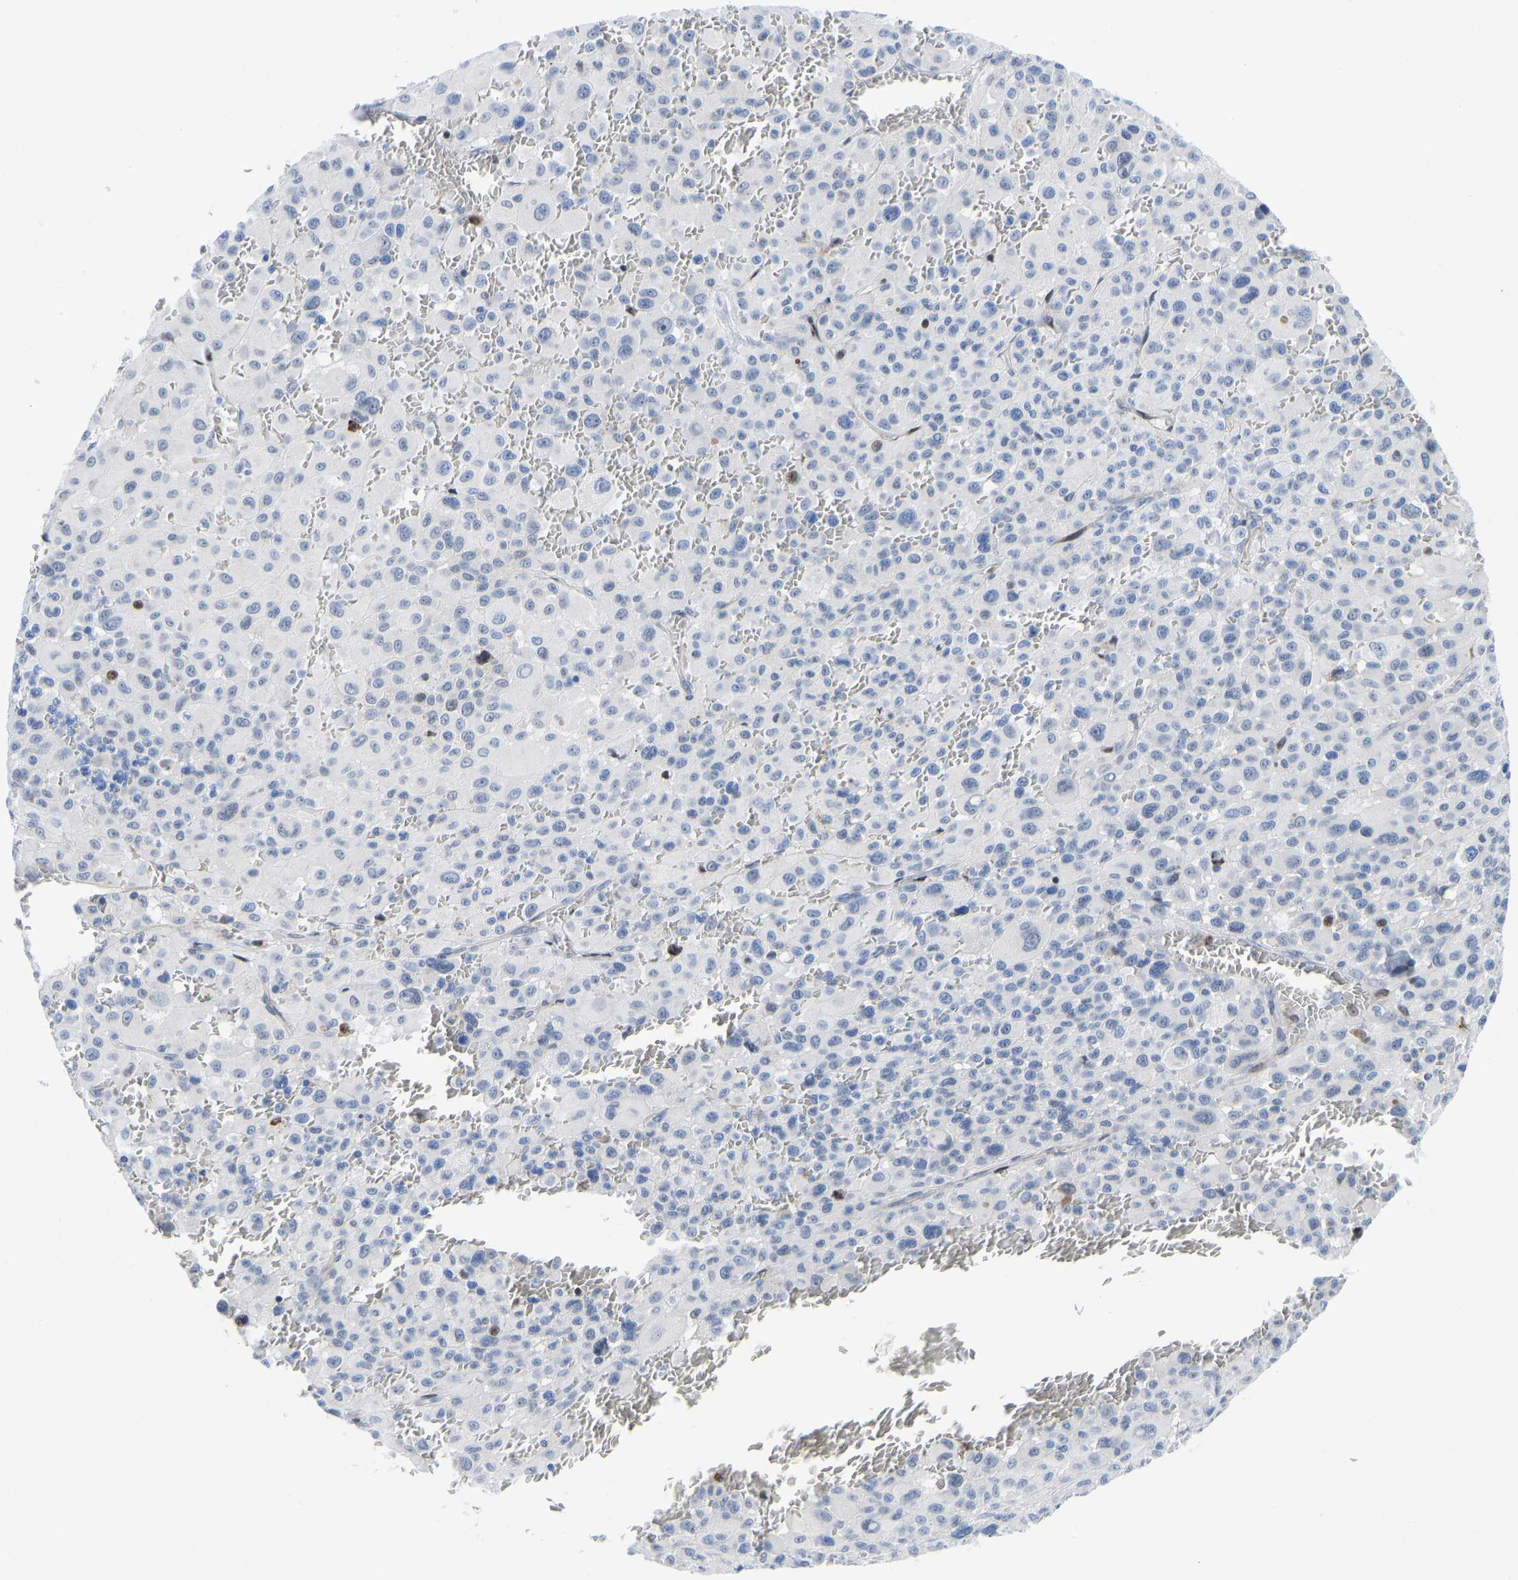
{"staining": {"intensity": "negative", "quantity": "none", "location": "none"}, "tissue": "melanoma", "cell_type": "Tumor cells", "image_type": "cancer", "snomed": [{"axis": "morphology", "description": "Malignant melanoma, Metastatic site"}, {"axis": "topography", "description": "Skin"}], "caption": "DAB immunohistochemical staining of malignant melanoma (metastatic site) exhibits no significant expression in tumor cells.", "gene": "HDAC5", "patient": {"sex": "female", "age": 74}}